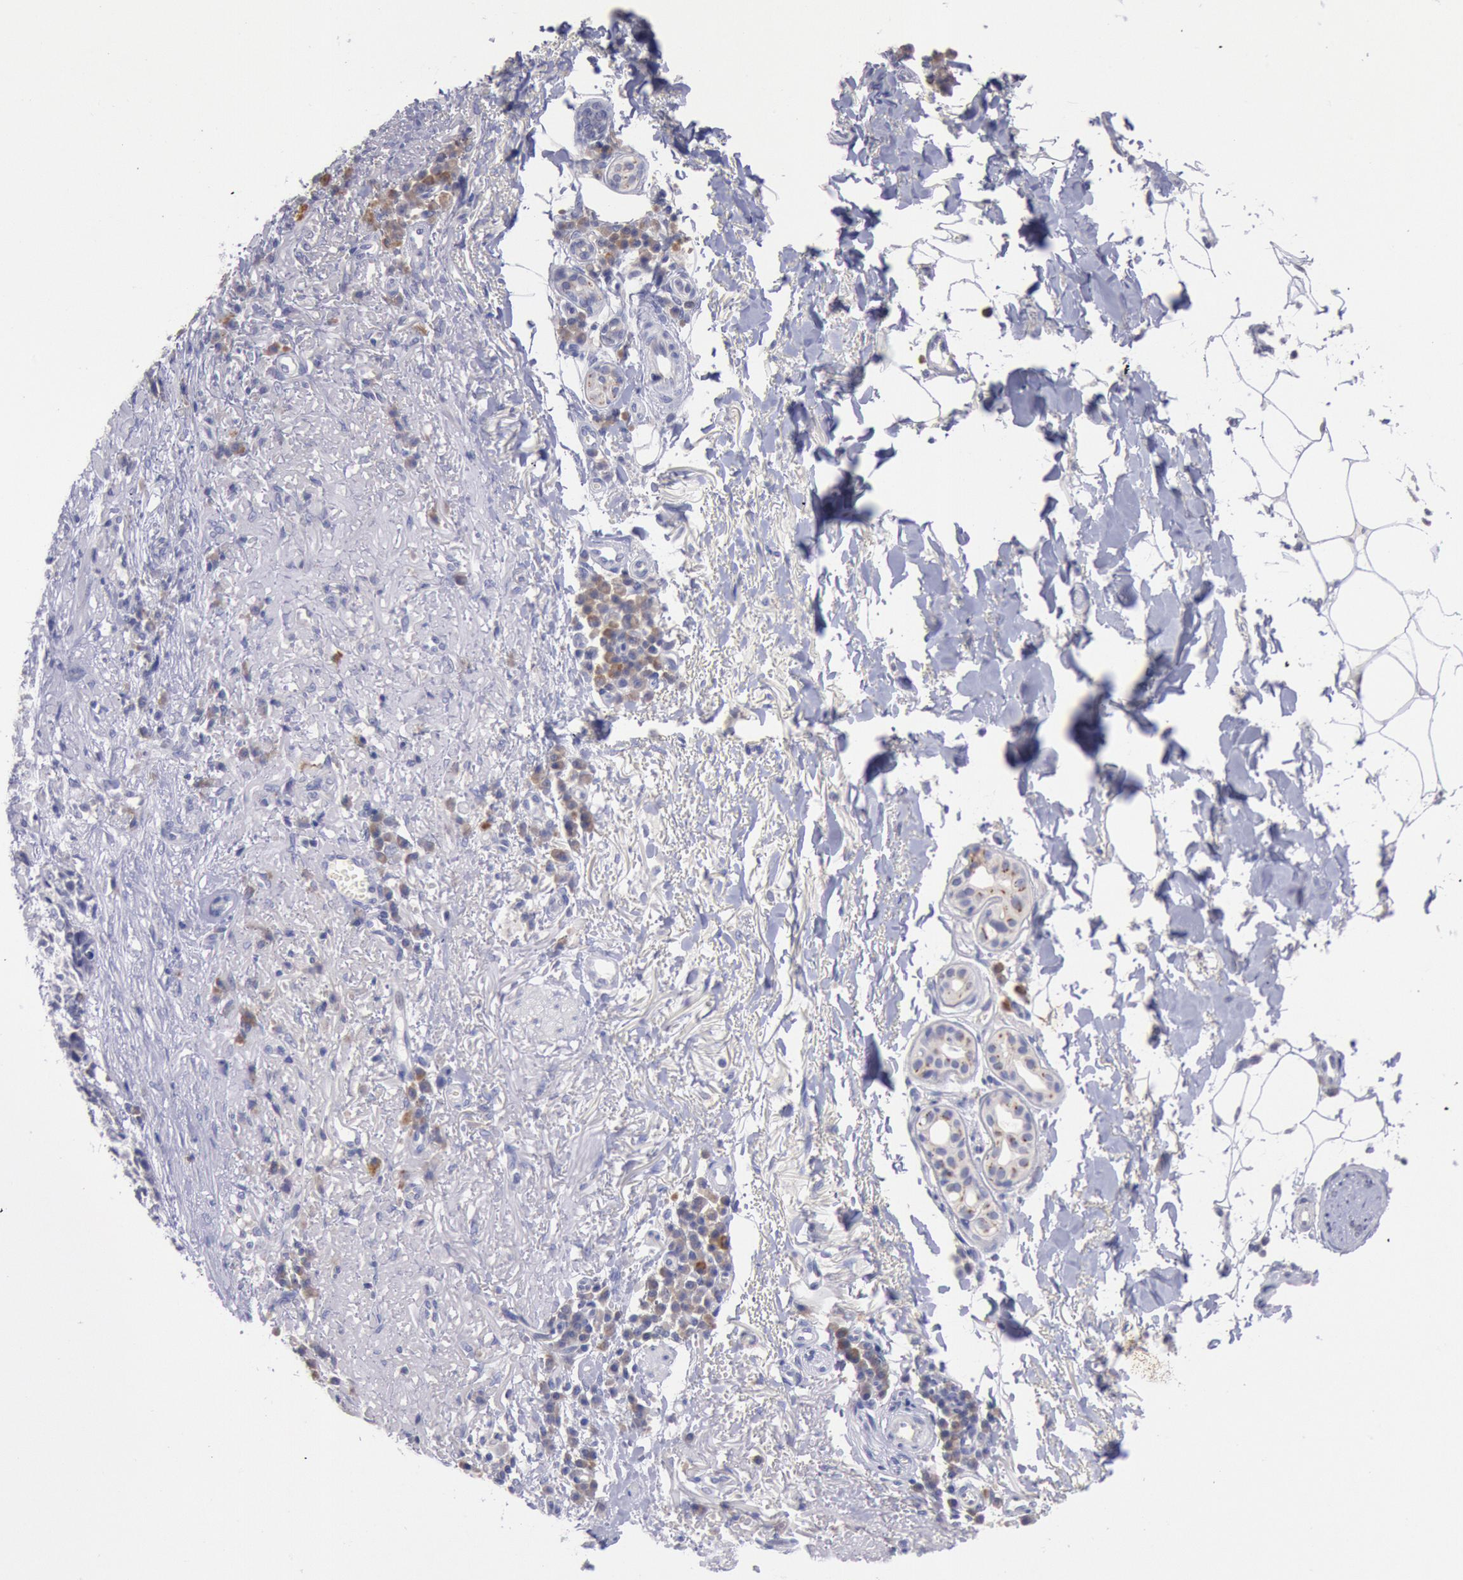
{"staining": {"intensity": "weak", "quantity": "25%-75%", "location": "cytoplasmic/membranous"}, "tissue": "skin cancer", "cell_type": "Tumor cells", "image_type": "cancer", "snomed": [{"axis": "morphology", "description": "Basal cell carcinoma"}, {"axis": "topography", "description": "Skin"}], "caption": "An immunohistochemistry photomicrograph of tumor tissue is shown. Protein staining in brown shows weak cytoplasmic/membranous positivity in skin basal cell carcinoma within tumor cells. The staining was performed using DAB to visualize the protein expression in brown, while the nuclei were stained in blue with hematoxylin (Magnification: 20x).", "gene": "GAL3ST1", "patient": {"sex": "female", "age": 89}}